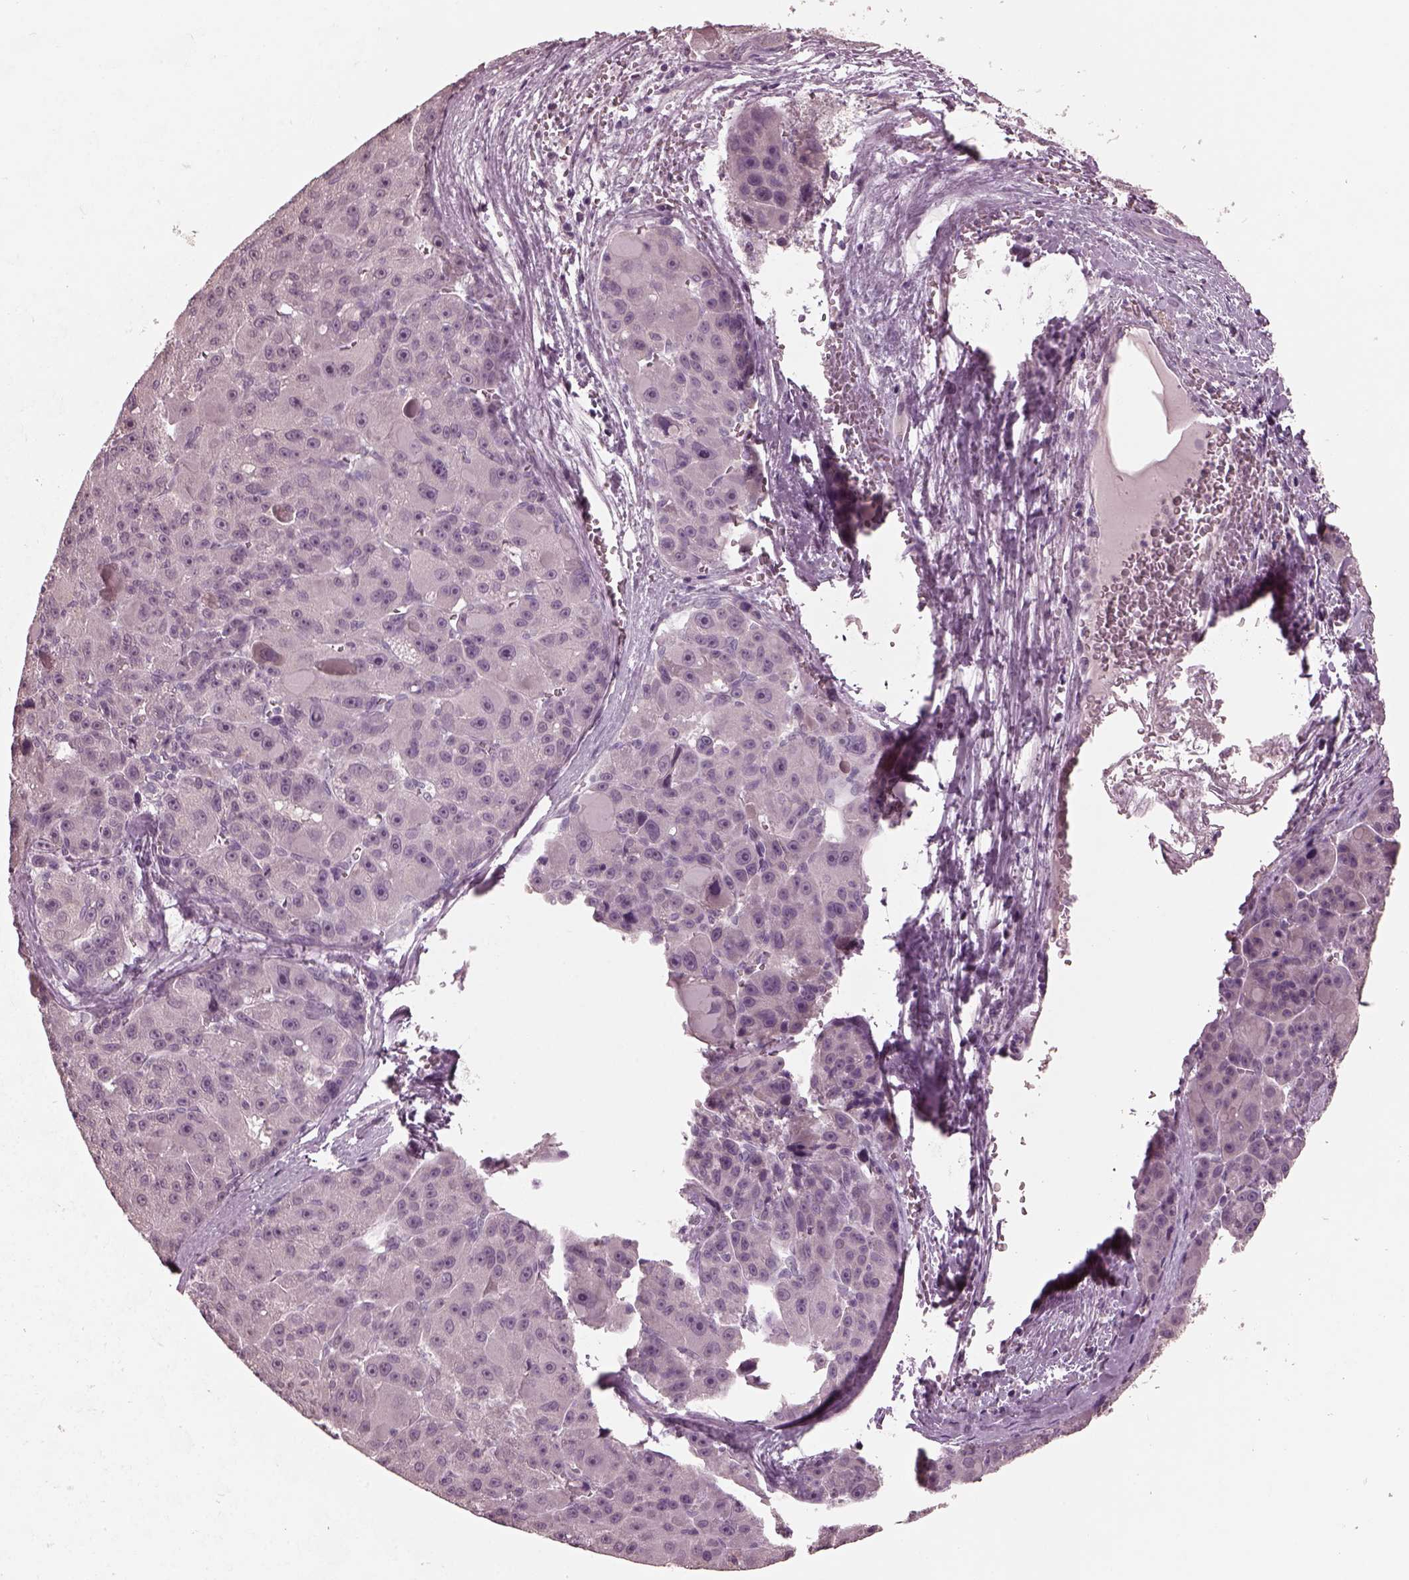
{"staining": {"intensity": "negative", "quantity": "none", "location": "none"}, "tissue": "liver cancer", "cell_type": "Tumor cells", "image_type": "cancer", "snomed": [{"axis": "morphology", "description": "Carcinoma, Hepatocellular, NOS"}, {"axis": "topography", "description": "Liver"}], "caption": "Histopathology image shows no protein positivity in tumor cells of liver cancer (hepatocellular carcinoma) tissue. (Stains: DAB (3,3'-diaminobenzidine) immunohistochemistry with hematoxylin counter stain, Microscopy: brightfield microscopy at high magnification).", "gene": "RCVRN", "patient": {"sex": "male", "age": 76}}